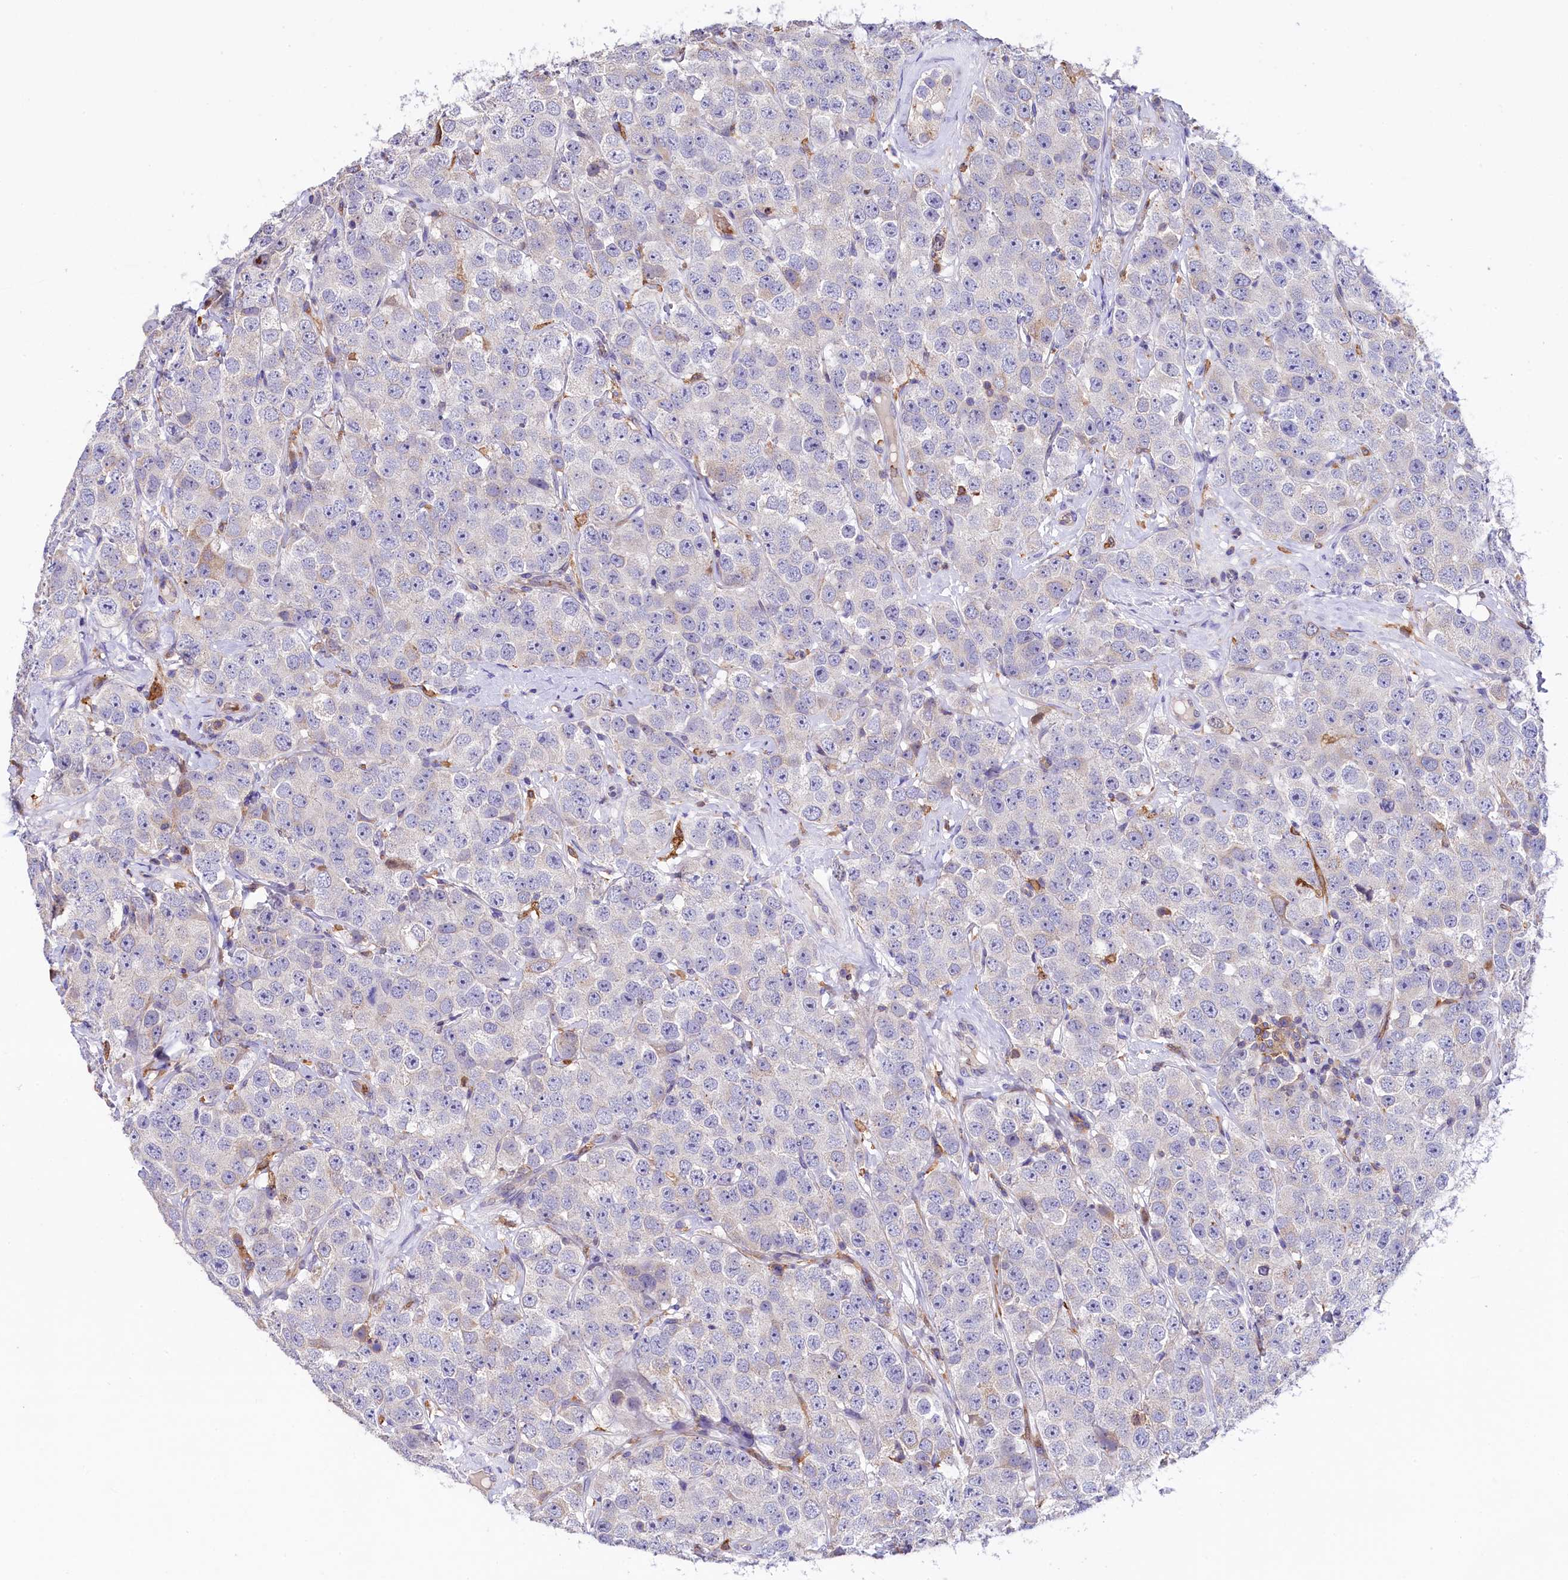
{"staining": {"intensity": "negative", "quantity": "none", "location": "none"}, "tissue": "testis cancer", "cell_type": "Tumor cells", "image_type": "cancer", "snomed": [{"axis": "morphology", "description": "Seminoma, NOS"}, {"axis": "topography", "description": "Testis"}], "caption": "Immunohistochemical staining of human testis cancer (seminoma) demonstrates no significant expression in tumor cells.", "gene": "HPS6", "patient": {"sex": "male", "age": 28}}